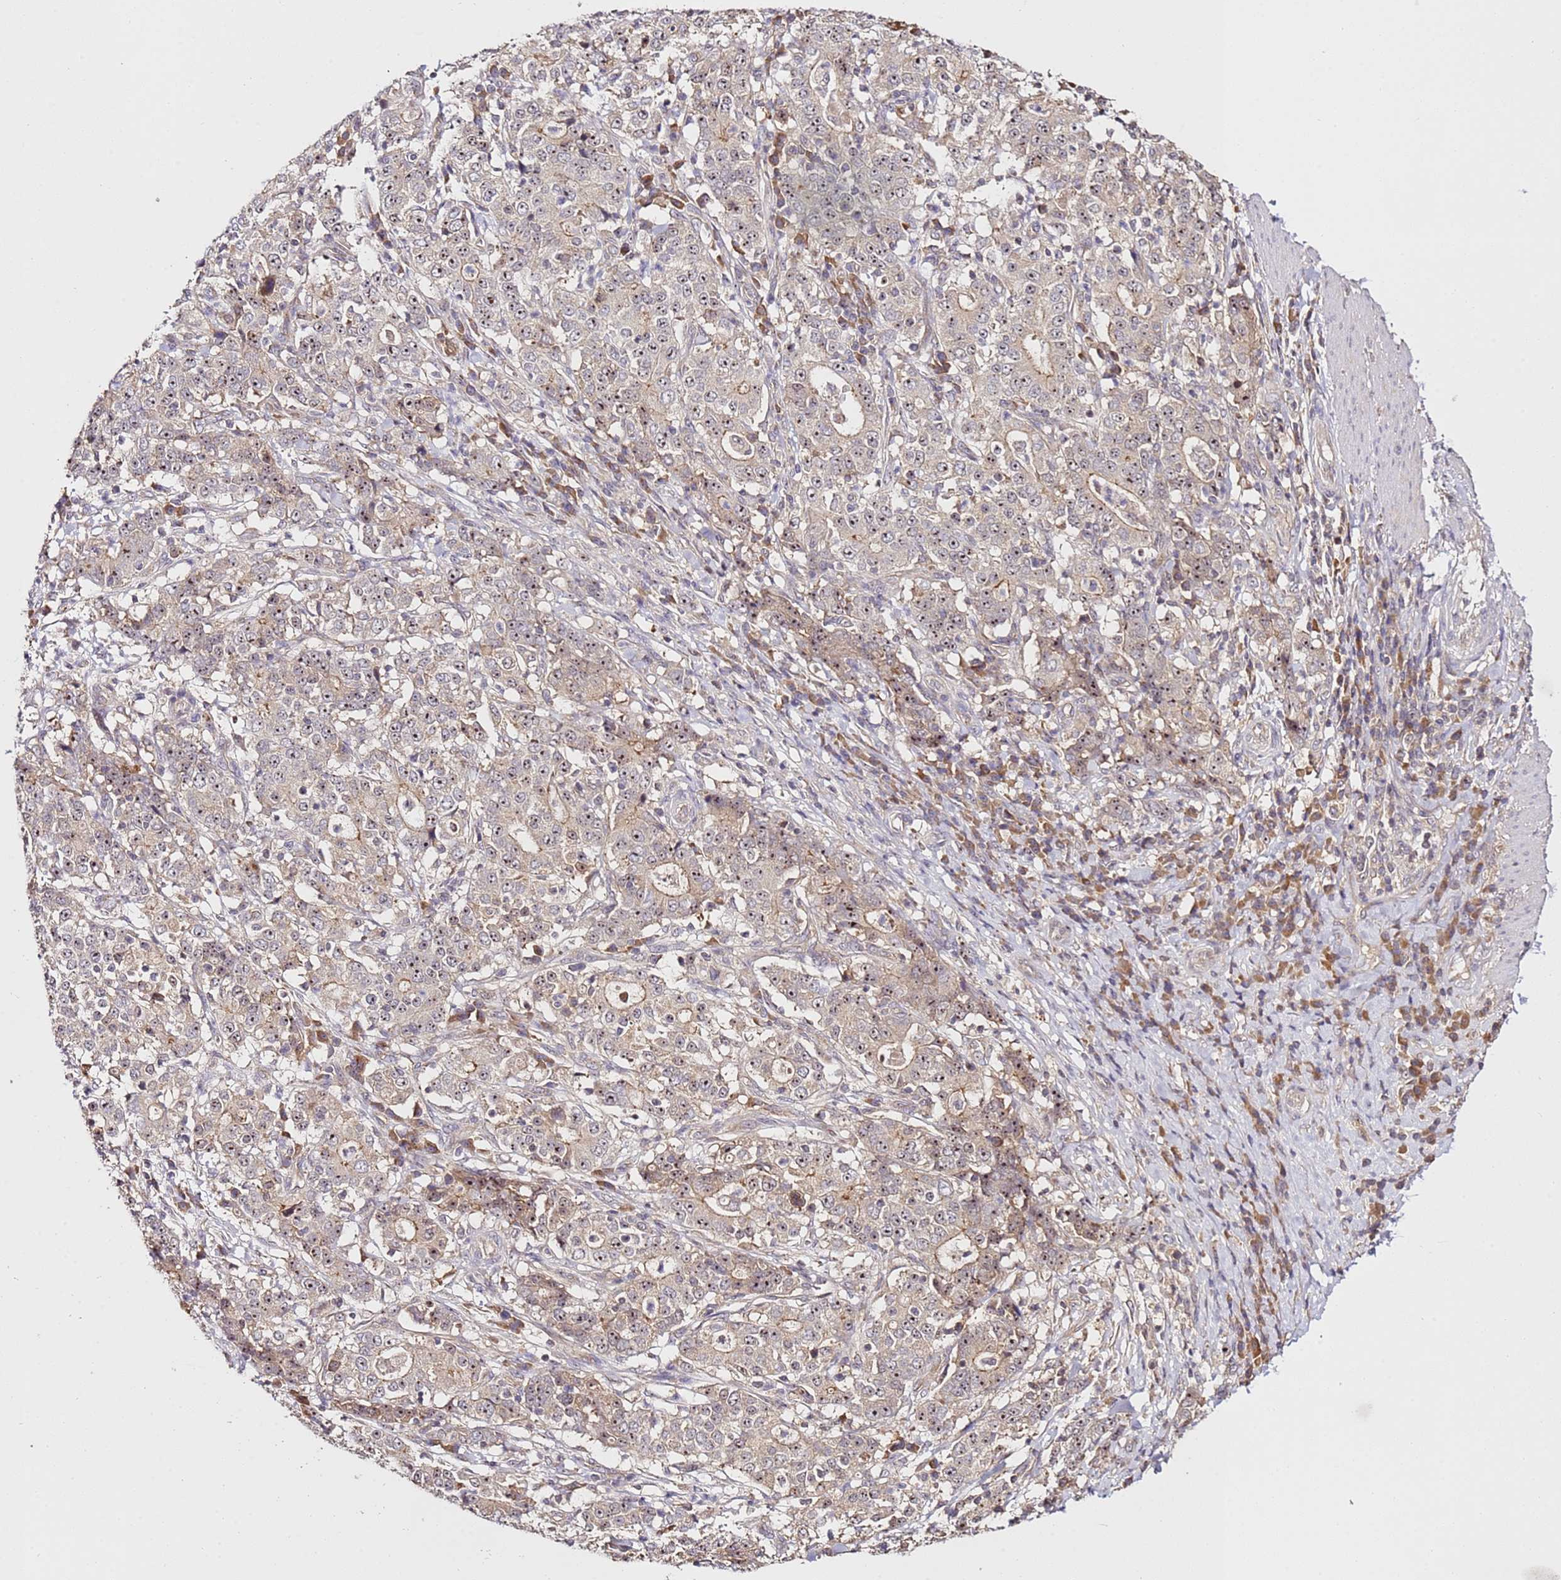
{"staining": {"intensity": "weak", "quantity": ">75%", "location": "cytoplasmic/membranous,nuclear"}, "tissue": "stomach cancer", "cell_type": "Tumor cells", "image_type": "cancer", "snomed": [{"axis": "morphology", "description": "Normal tissue, NOS"}, {"axis": "morphology", "description": "Adenocarcinoma, NOS"}, {"axis": "topography", "description": "Stomach, upper"}, {"axis": "topography", "description": "Stomach"}], "caption": "Immunohistochemistry (IHC) micrograph of neoplastic tissue: human stomach cancer stained using immunohistochemistry (IHC) exhibits low levels of weak protein expression localized specifically in the cytoplasmic/membranous and nuclear of tumor cells, appearing as a cytoplasmic/membranous and nuclear brown color.", "gene": "DDX27", "patient": {"sex": "male", "age": 59}}